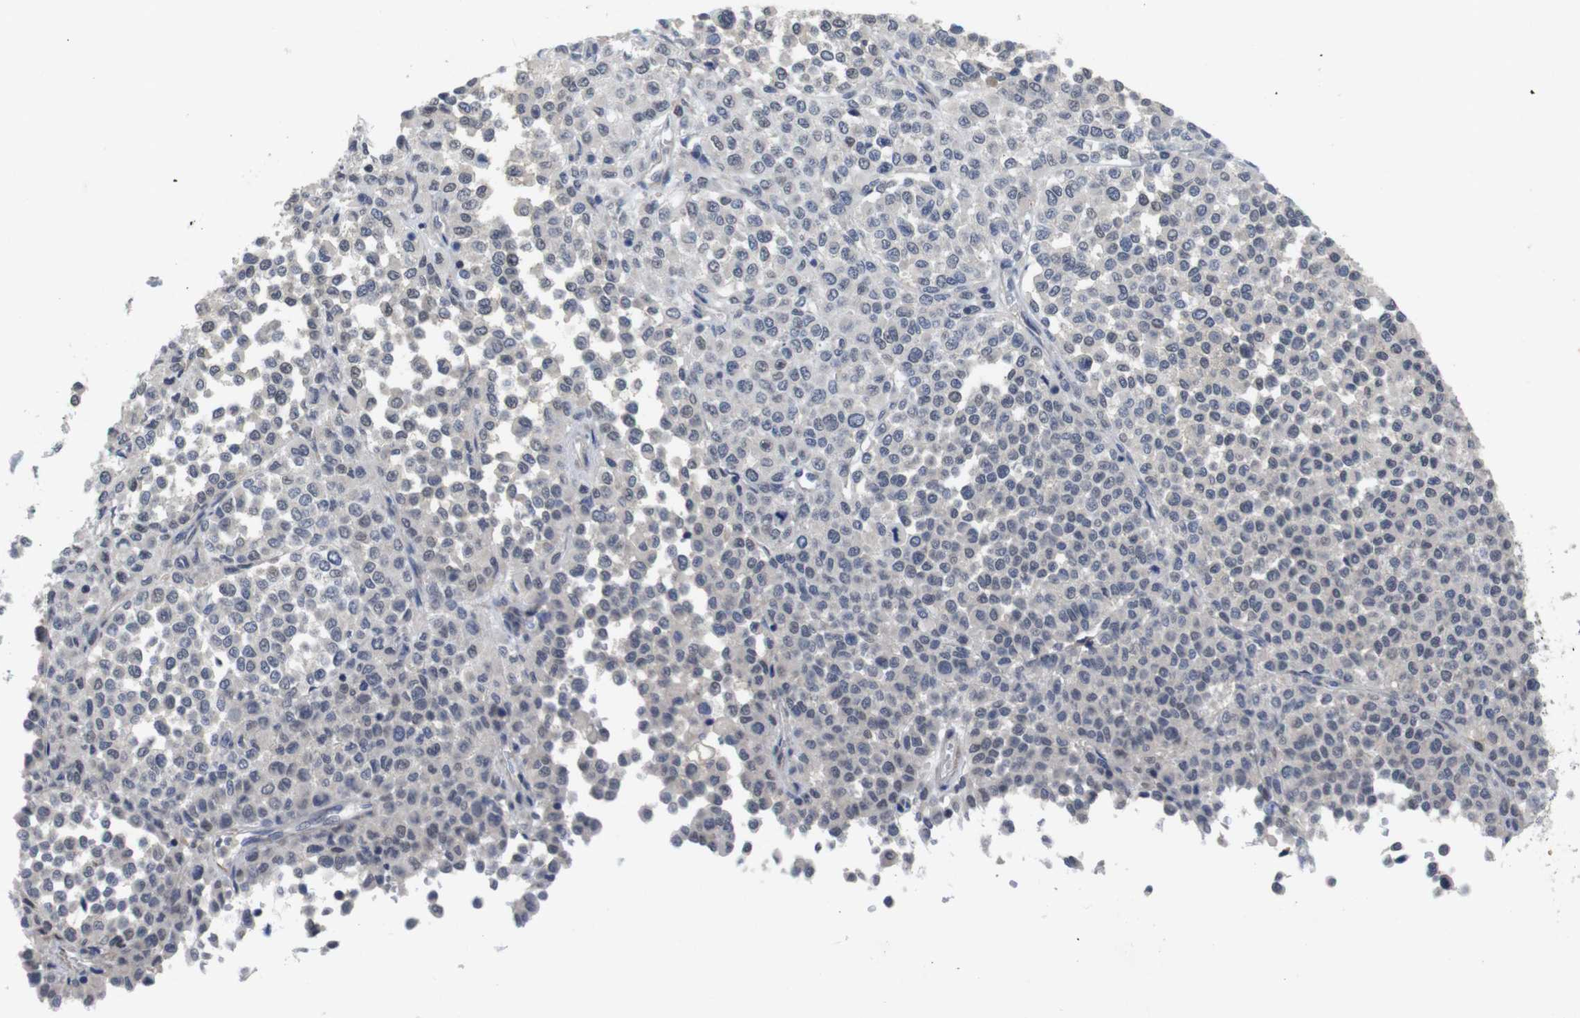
{"staining": {"intensity": "negative", "quantity": "none", "location": "none"}, "tissue": "melanoma", "cell_type": "Tumor cells", "image_type": "cancer", "snomed": [{"axis": "morphology", "description": "Malignant melanoma, Metastatic site"}, {"axis": "topography", "description": "Pancreas"}], "caption": "The micrograph demonstrates no significant expression in tumor cells of melanoma. (Brightfield microscopy of DAB (3,3'-diaminobenzidine) immunohistochemistry (IHC) at high magnification).", "gene": "FNTA", "patient": {"sex": "female", "age": 30}}